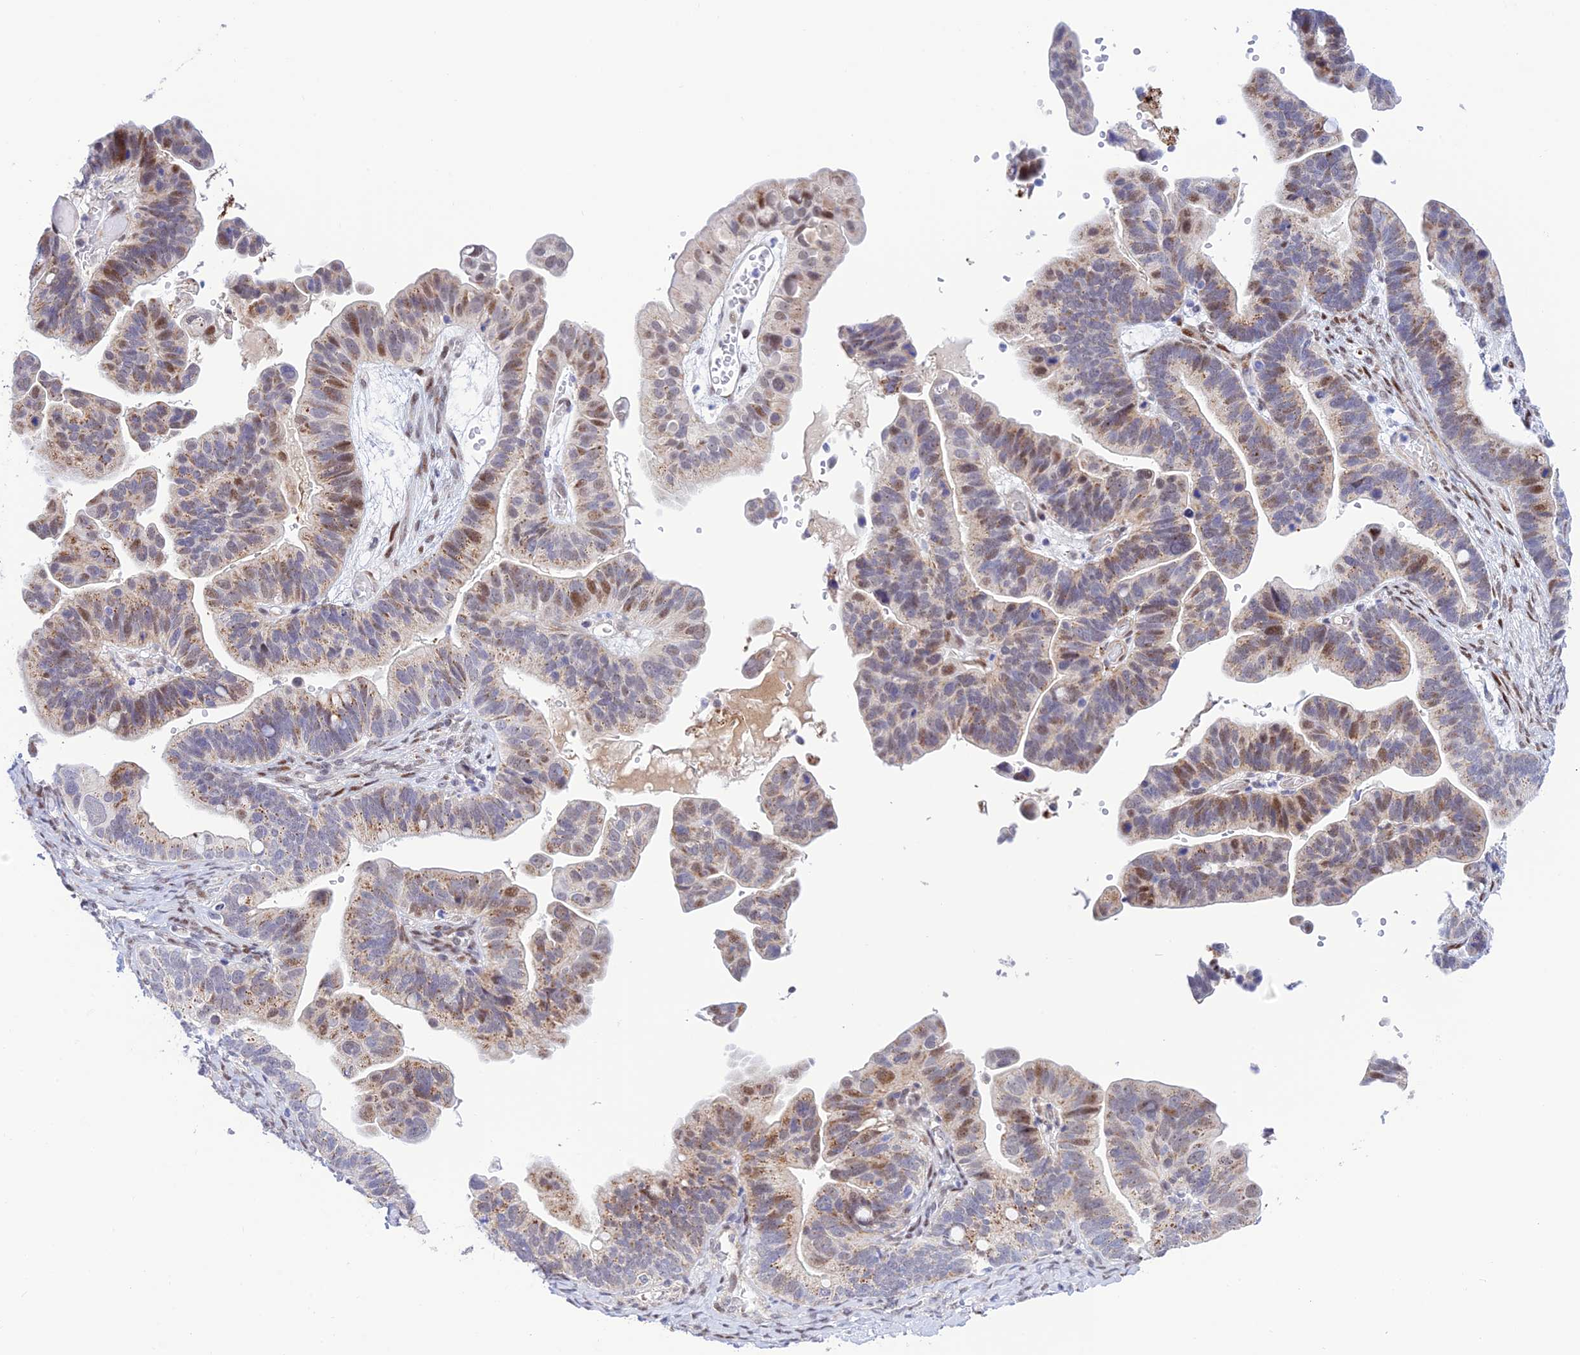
{"staining": {"intensity": "moderate", "quantity": "25%-75%", "location": "nuclear"}, "tissue": "ovarian cancer", "cell_type": "Tumor cells", "image_type": "cancer", "snomed": [{"axis": "morphology", "description": "Cystadenocarcinoma, serous, NOS"}, {"axis": "topography", "description": "Ovary"}], "caption": "Serous cystadenocarcinoma (ovarian) tissue shows moderate nuclear positivity in about 25%-75% of tumor cells, visualized by immunohistochemistry. The staining was performed using DAB, with brown indicating positive protein expression. Nuclei are stained blue with hematoxylin.", "gene": "WDR55", "patient": {"sex": "female", "age": 56}}